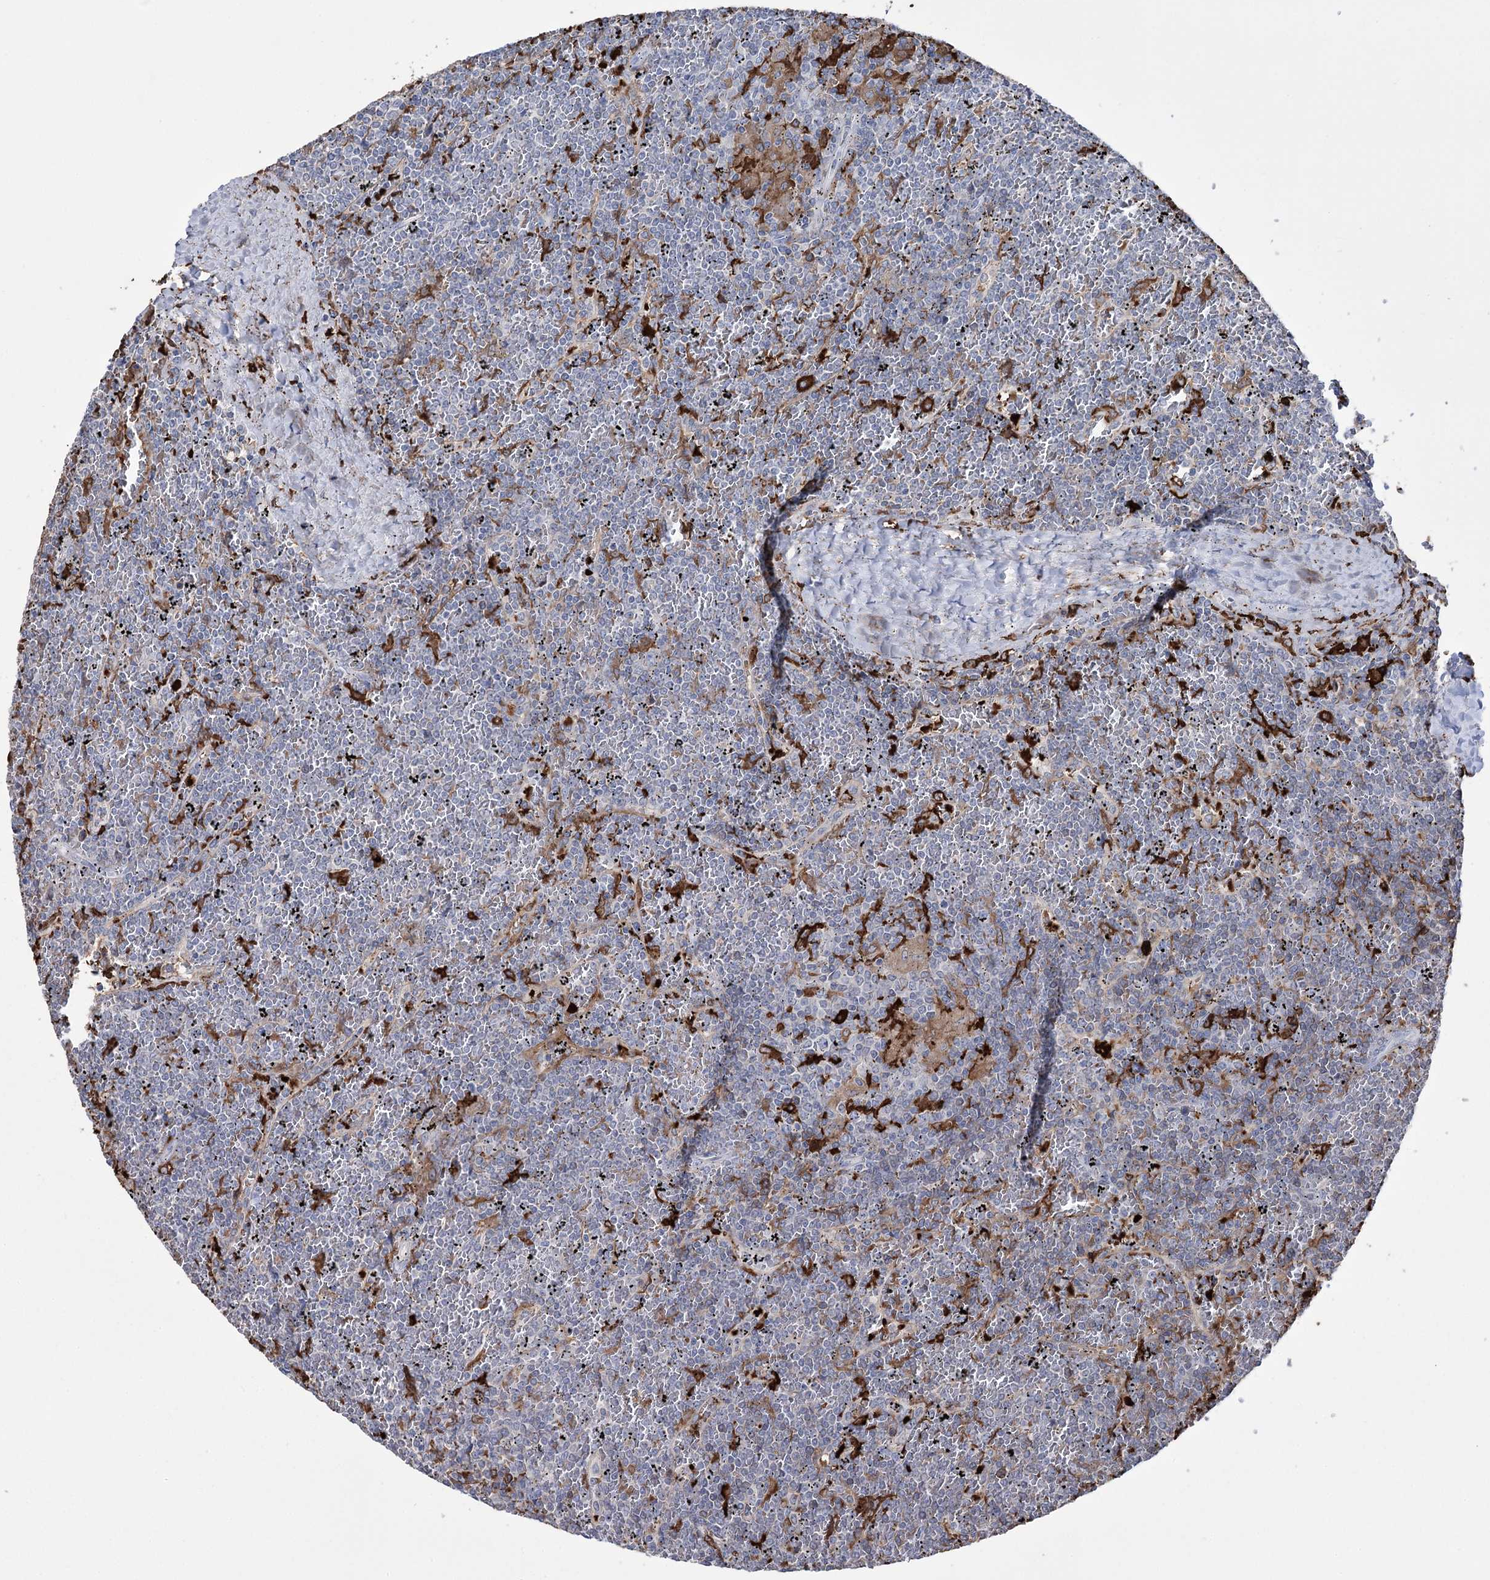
{"staining": {"intensity": "negative", "quantity": "none", "location": "none"}, "tissue": "lymphoma", "cell_type": "Tumor cells", "image_type": "cancer", "snomed": [{"axis": "morphology", "description": "Malignant lymphoma, non-Hodgkin's type, Low grade"}, {"axis": "topography", "description": "Spleen"}], "caption": "Human low-grade malignant lymphoma, non-Hodgkin's type stained for a protein using immunohistochemistry (IHC) shows no expression in tumor cells.", "gene": "ZNF622", "patient": {"sex": "female", "age": 19}}